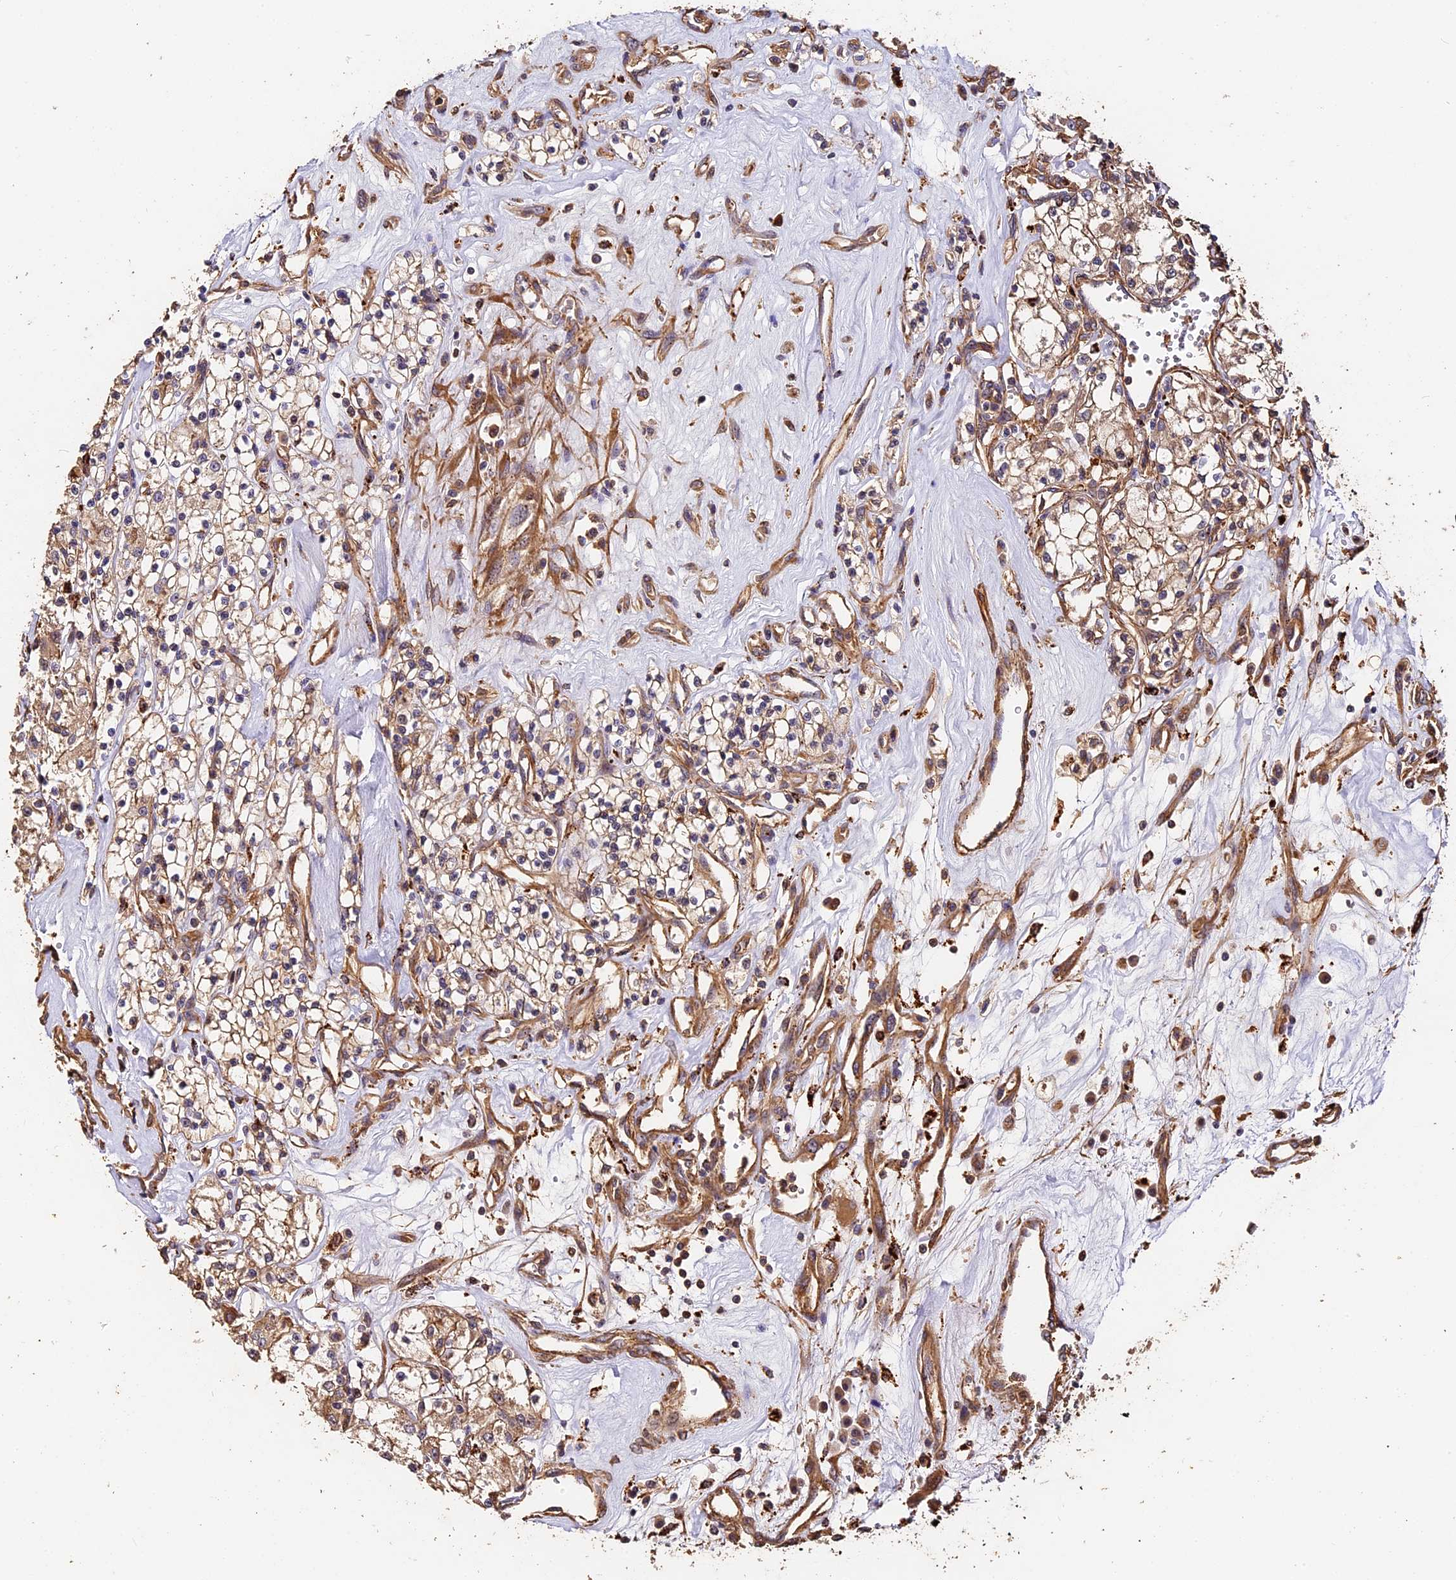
{"staining": {"intensity": "weak", "quantity": ">75%", "location": "cytoplasmic/membranous"}, "tissue": "renal cancer", "cell_type": "Tumor cells", "image_type": "cancer", "snomed": [{"axis": "morphology", "description": "Adenocarcinoma, NOS"}, {"axis": "topography", "description": "Kidney"}], "caption": "Weak cytoplasmic/membranous positivity for a protein is appreciated in approximately >75% of tumor cells of adenocarcinoma (renal) using IHC.", "gene": "MMP15", "patient": {"sex": "female", "age": 59}}